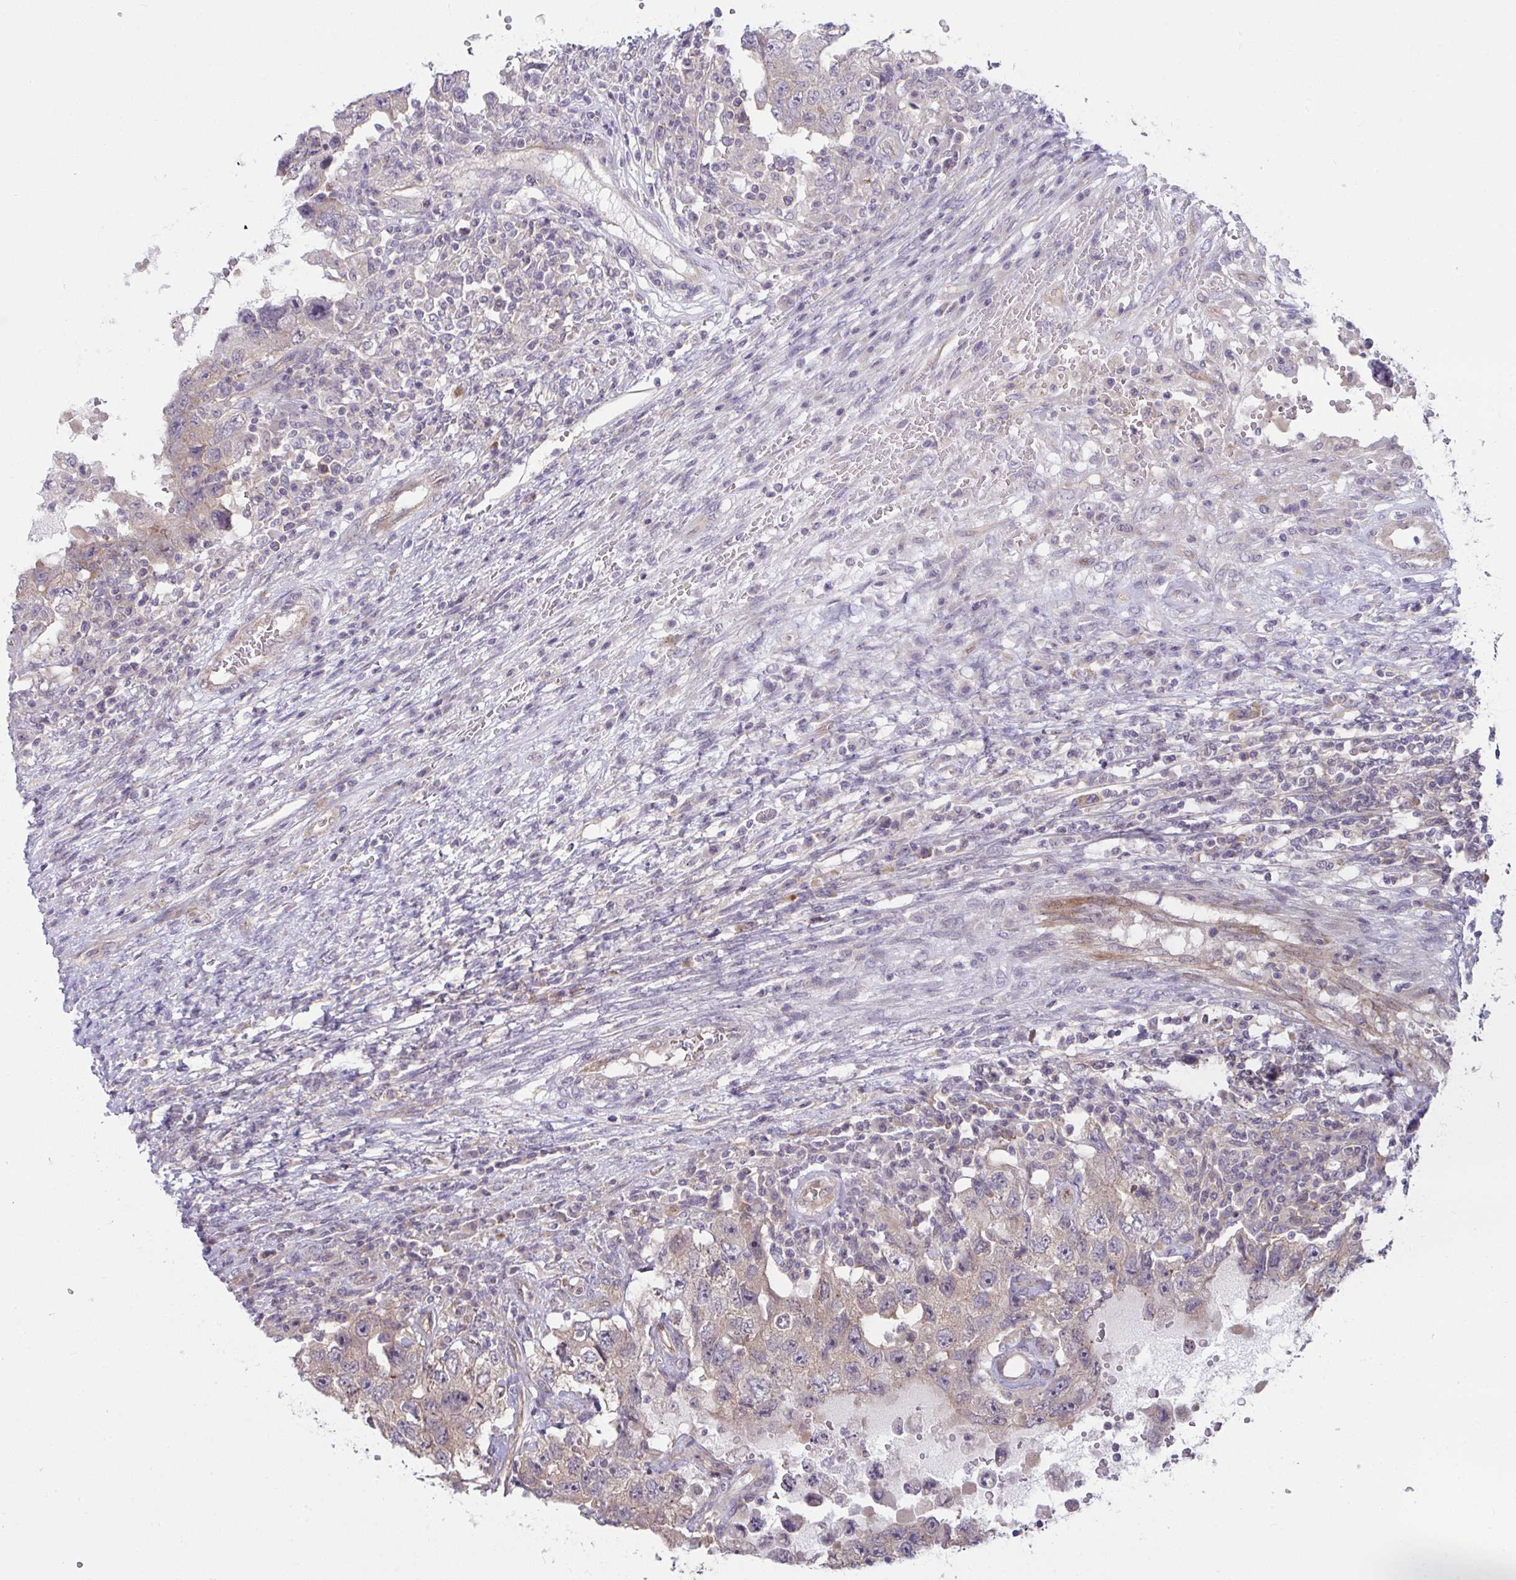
{"staining": {"intensity": "weak", "quantity": "25%-75%", "location": "cytoplasmic/membranous"}, "tissue": "testis cancer", "cell_type": "Tumor cells", "image_type": "cancer", "snomed": [{"axis": "morphology", "description": "Carcinoma, Embryonal, NOS"}, {"axis": "topography", "description": "Testis"}], "caption": "A histopathology image of testis cancer (embryonal carcinoma) stained for a protein reveals weak cytoplasmic/membranous brown staining in tumor cells.", "gene": "CASP9", "patient": {"sex": "male", "age": 26}}